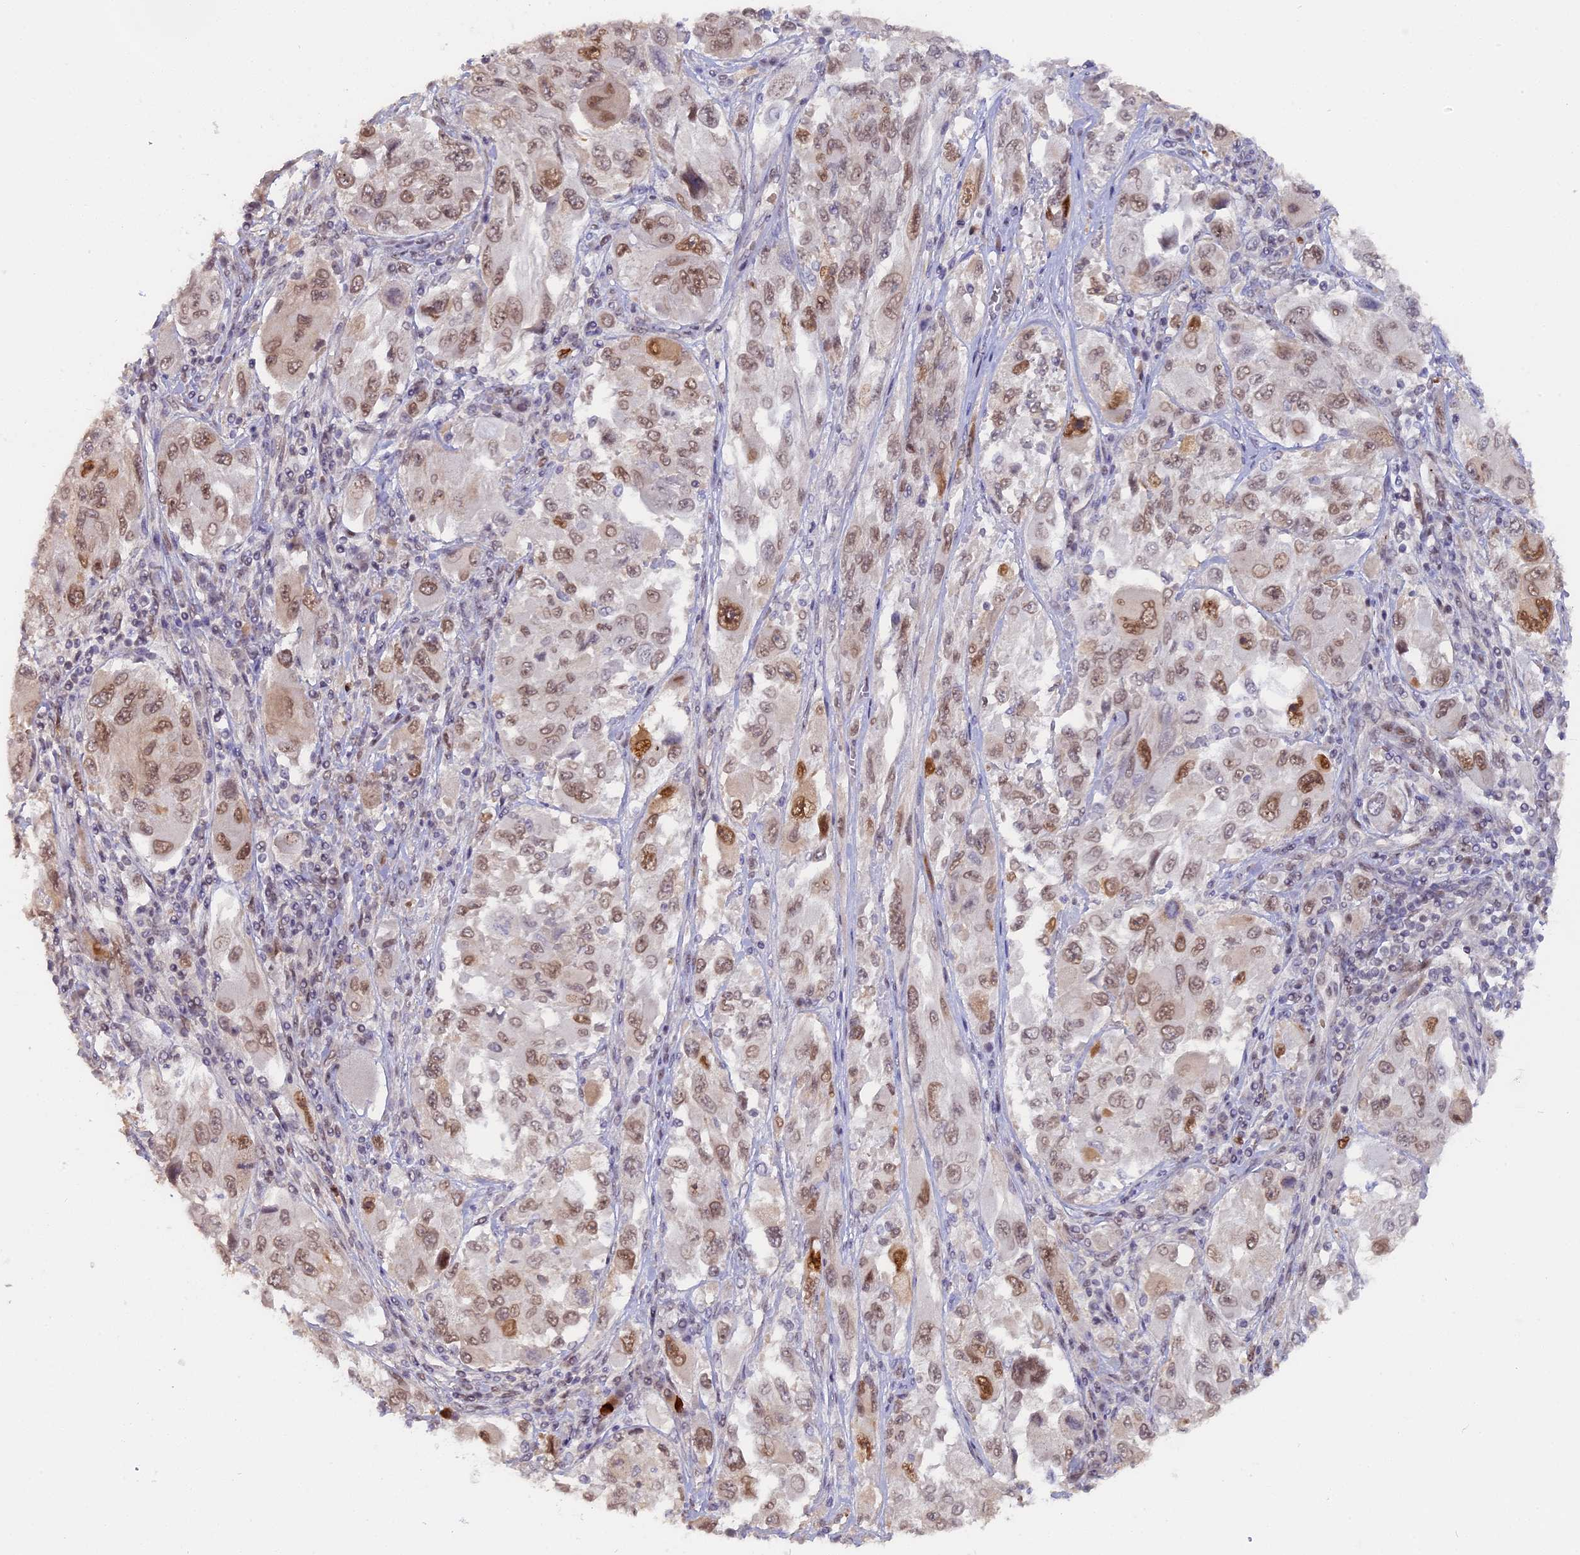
{"staining": {"intensity": "moderate", "quantity": ">75%", "location": "nuclear"}, "tissue": "melanoma", "cell_type": "Tumor cells", "image_type": "cancer", "snomed": [{"axis": "morphology", "description": "Malignant melanoma, NOS"}, {"axis": "topography", "description": "Skin"}], "caption": "Malignant melanoma stained with a brown dye shows moderate nuclear positive positivity in about >75% of tumor cells.", "gene": "PYGO1", "patient": {"sex": "female", "age": 91}}